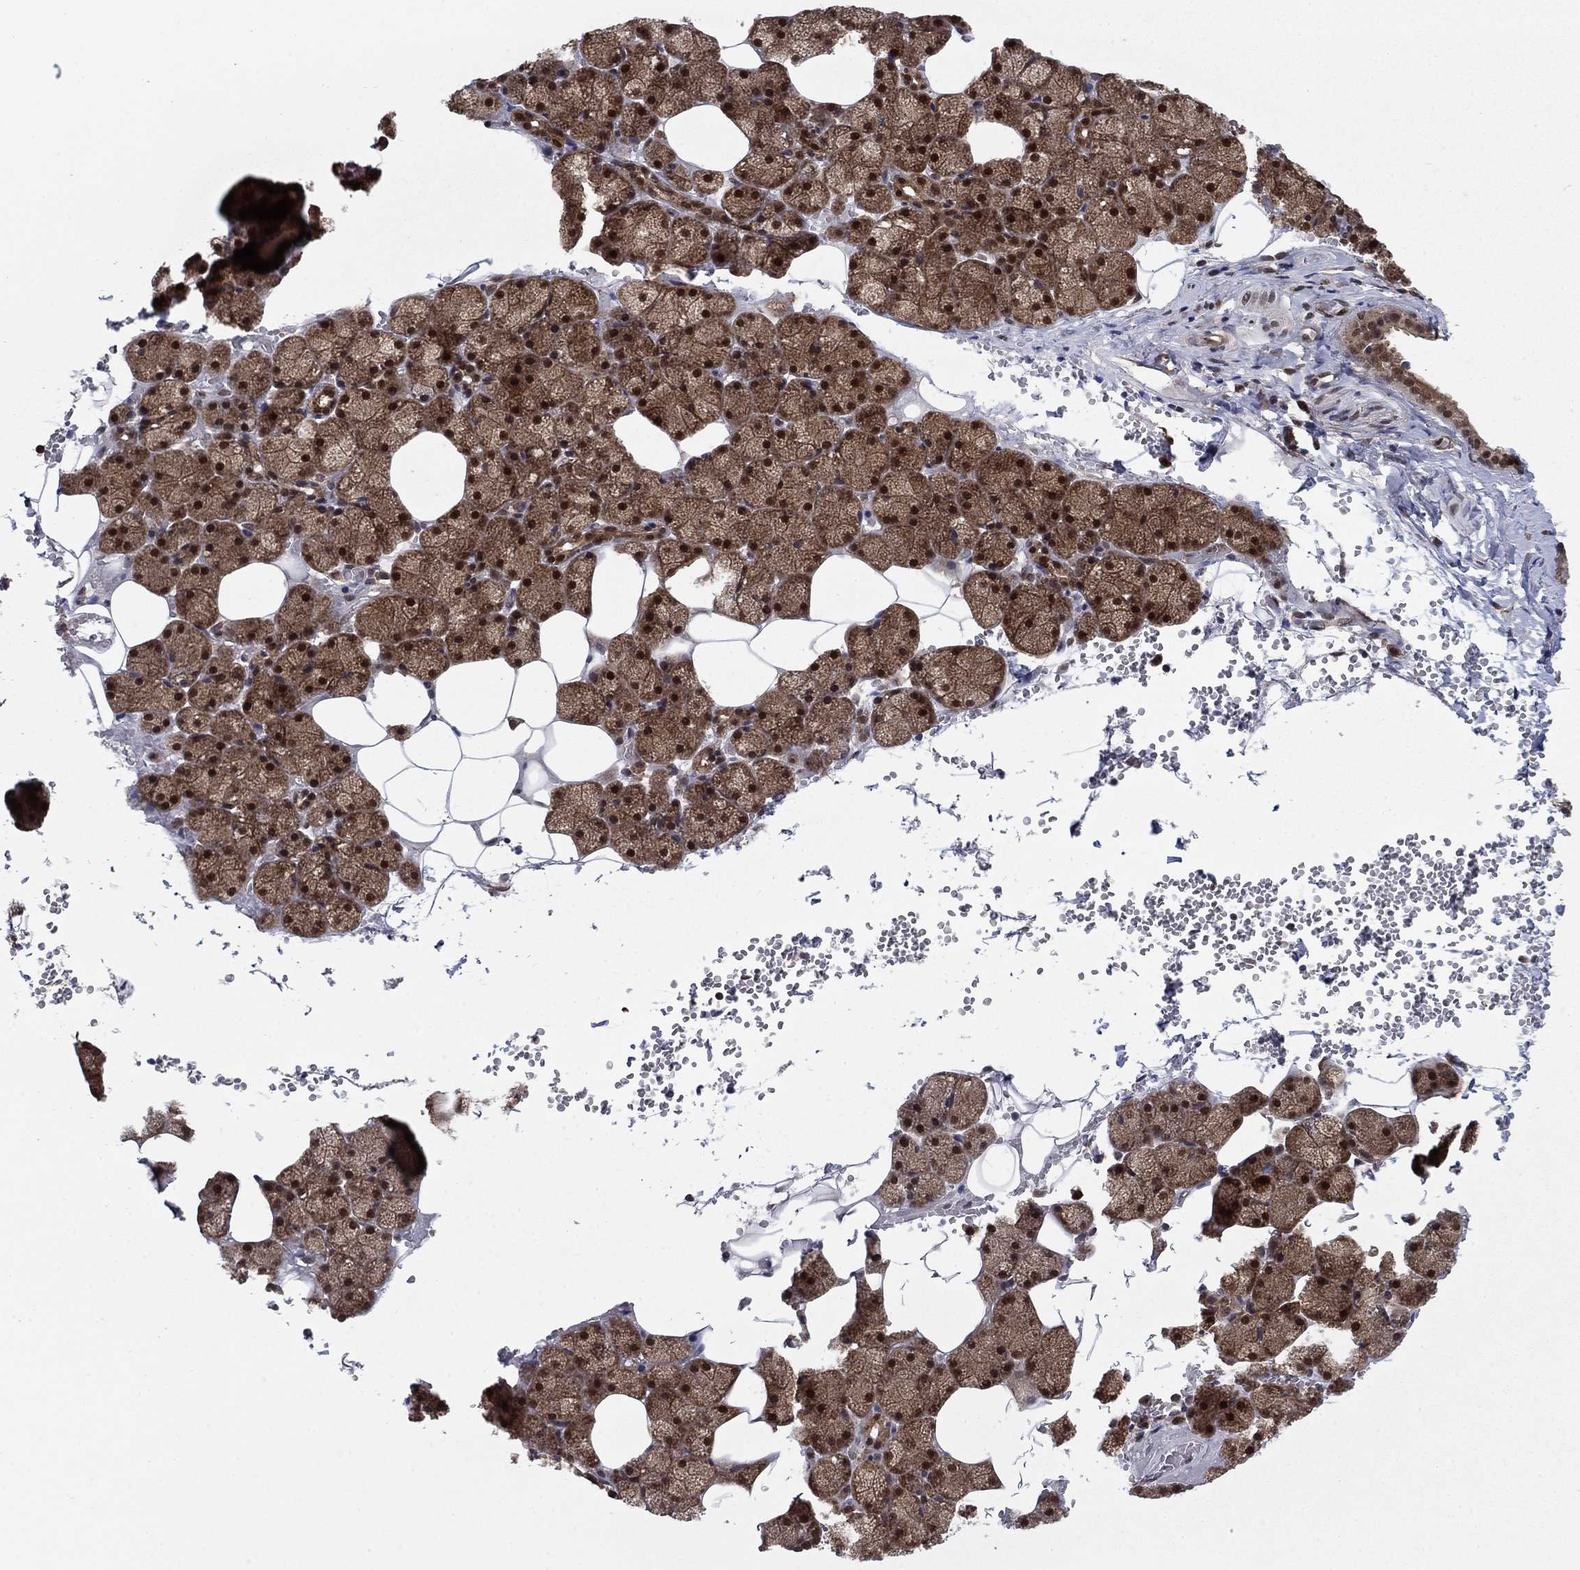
{"staining": {"intensity": "moderate", "quantity": ">75%", "location": "cytoplasmic/membranous,nuclear"}, "tissue": "salivary gland", "cell_type": "Glandular cells", "image_type": "normal", "snomed": [{"axis": "morphology", "description": "Normal tissue, NOS"}, {"axis": "topography", "description": "Salivary gland"}], "caption": "Immunohistochemical staining of benign human salivary gland displays medium levels of moderate cytoplasmic/membranous,nuclear positivity in approximately >75% of glandular cells.", "gene": "DNAJA1", "patient": {"sex": "male", "age": 38}}